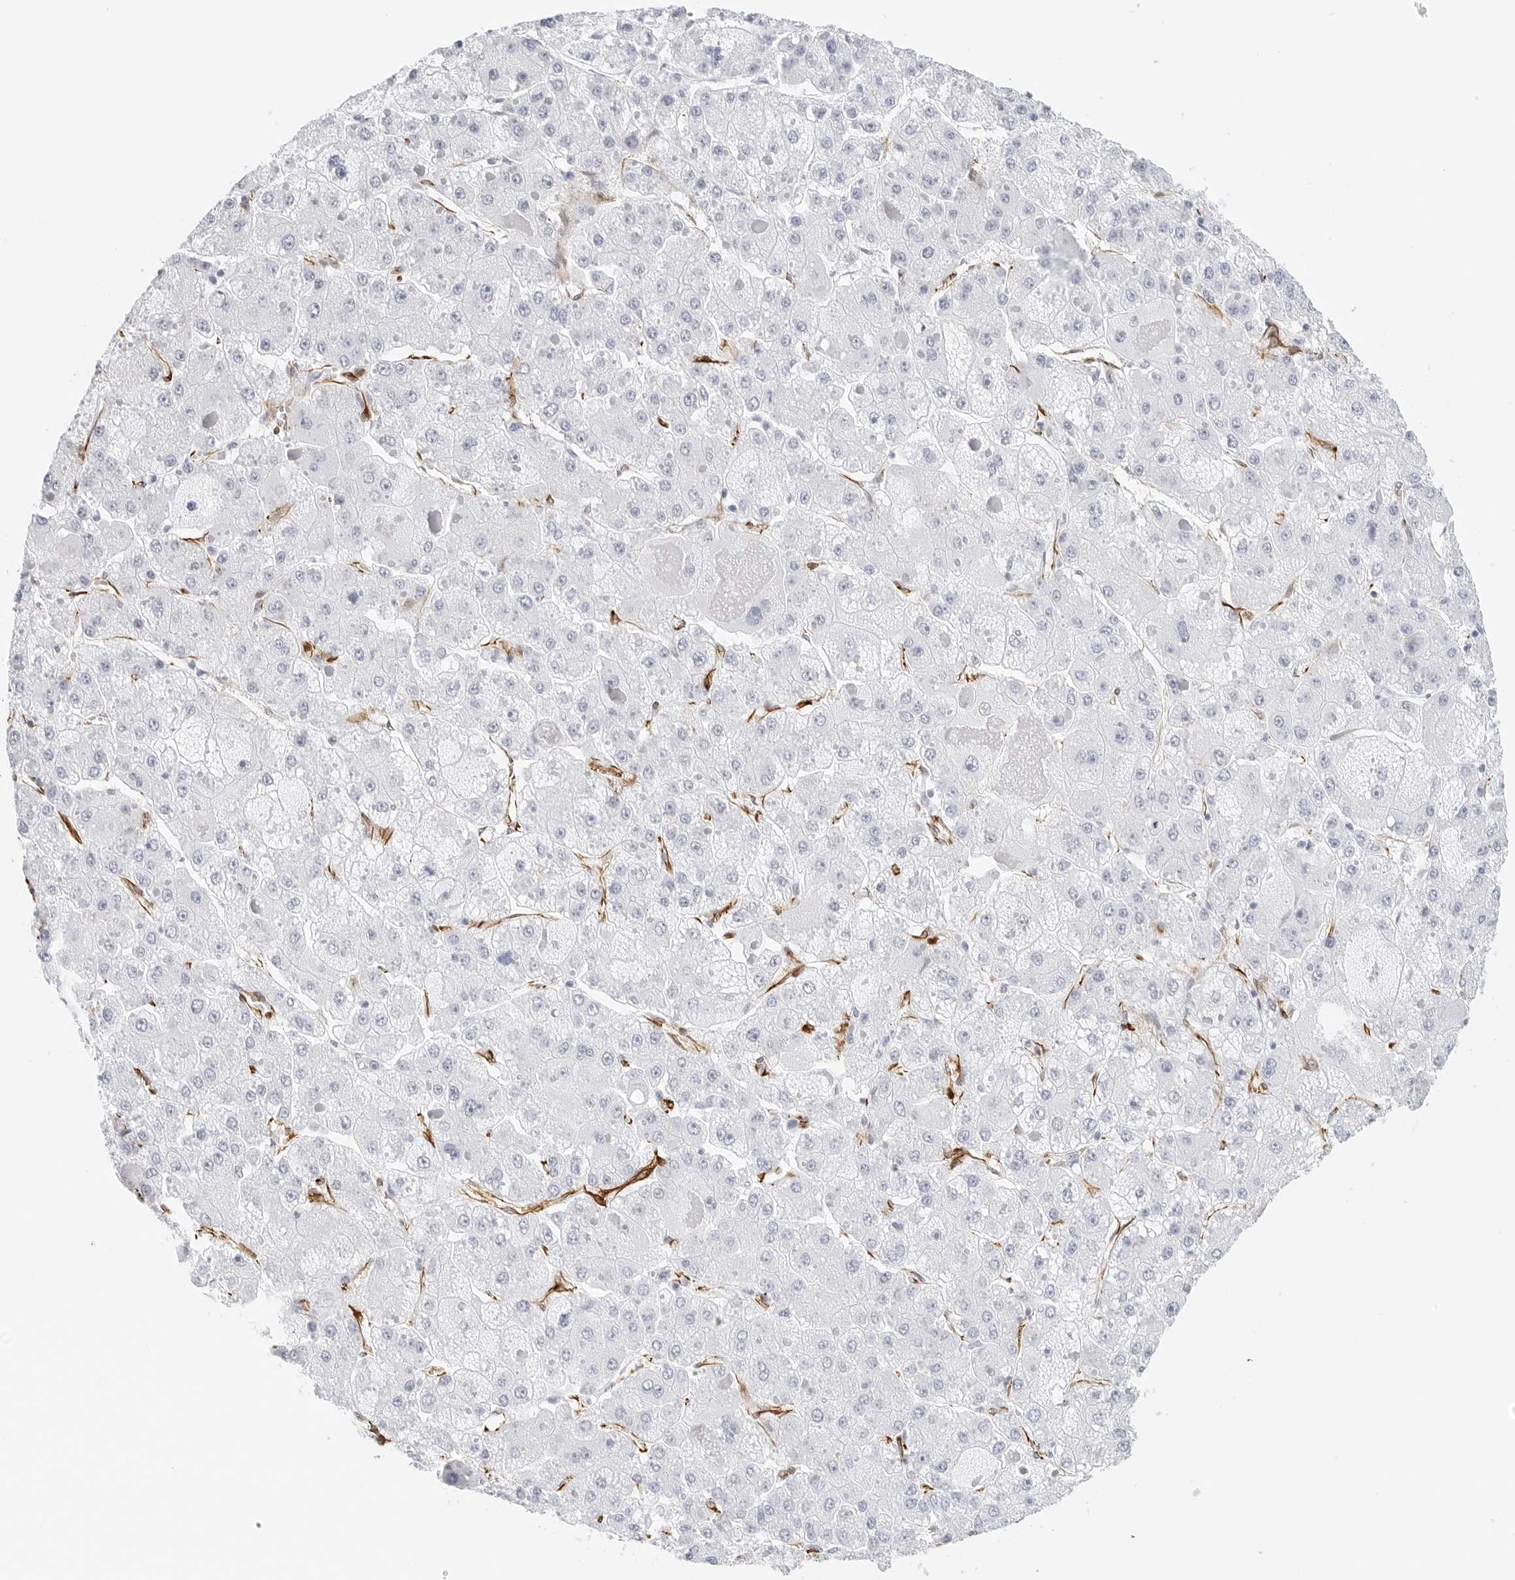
{"staining": {"intensity": "negative", "quantity": "none", "location": "none"}, "tissue": "liver cancer", "cell_type": "Tumor cells", "image_type": "cancer", "snomed": [{"axis": "morphology", "description": "Carcinoma, Hepatocellular, NOS"}, {"axis": "topography", "description": "Liver"}], "caption": "Immunohistochemical staining of human liver cancer (hepatocellular carcinoma) displays no significant expression in tumor cells.", "gene": "NES", "patient": {"sex": "female", "age": 73}}